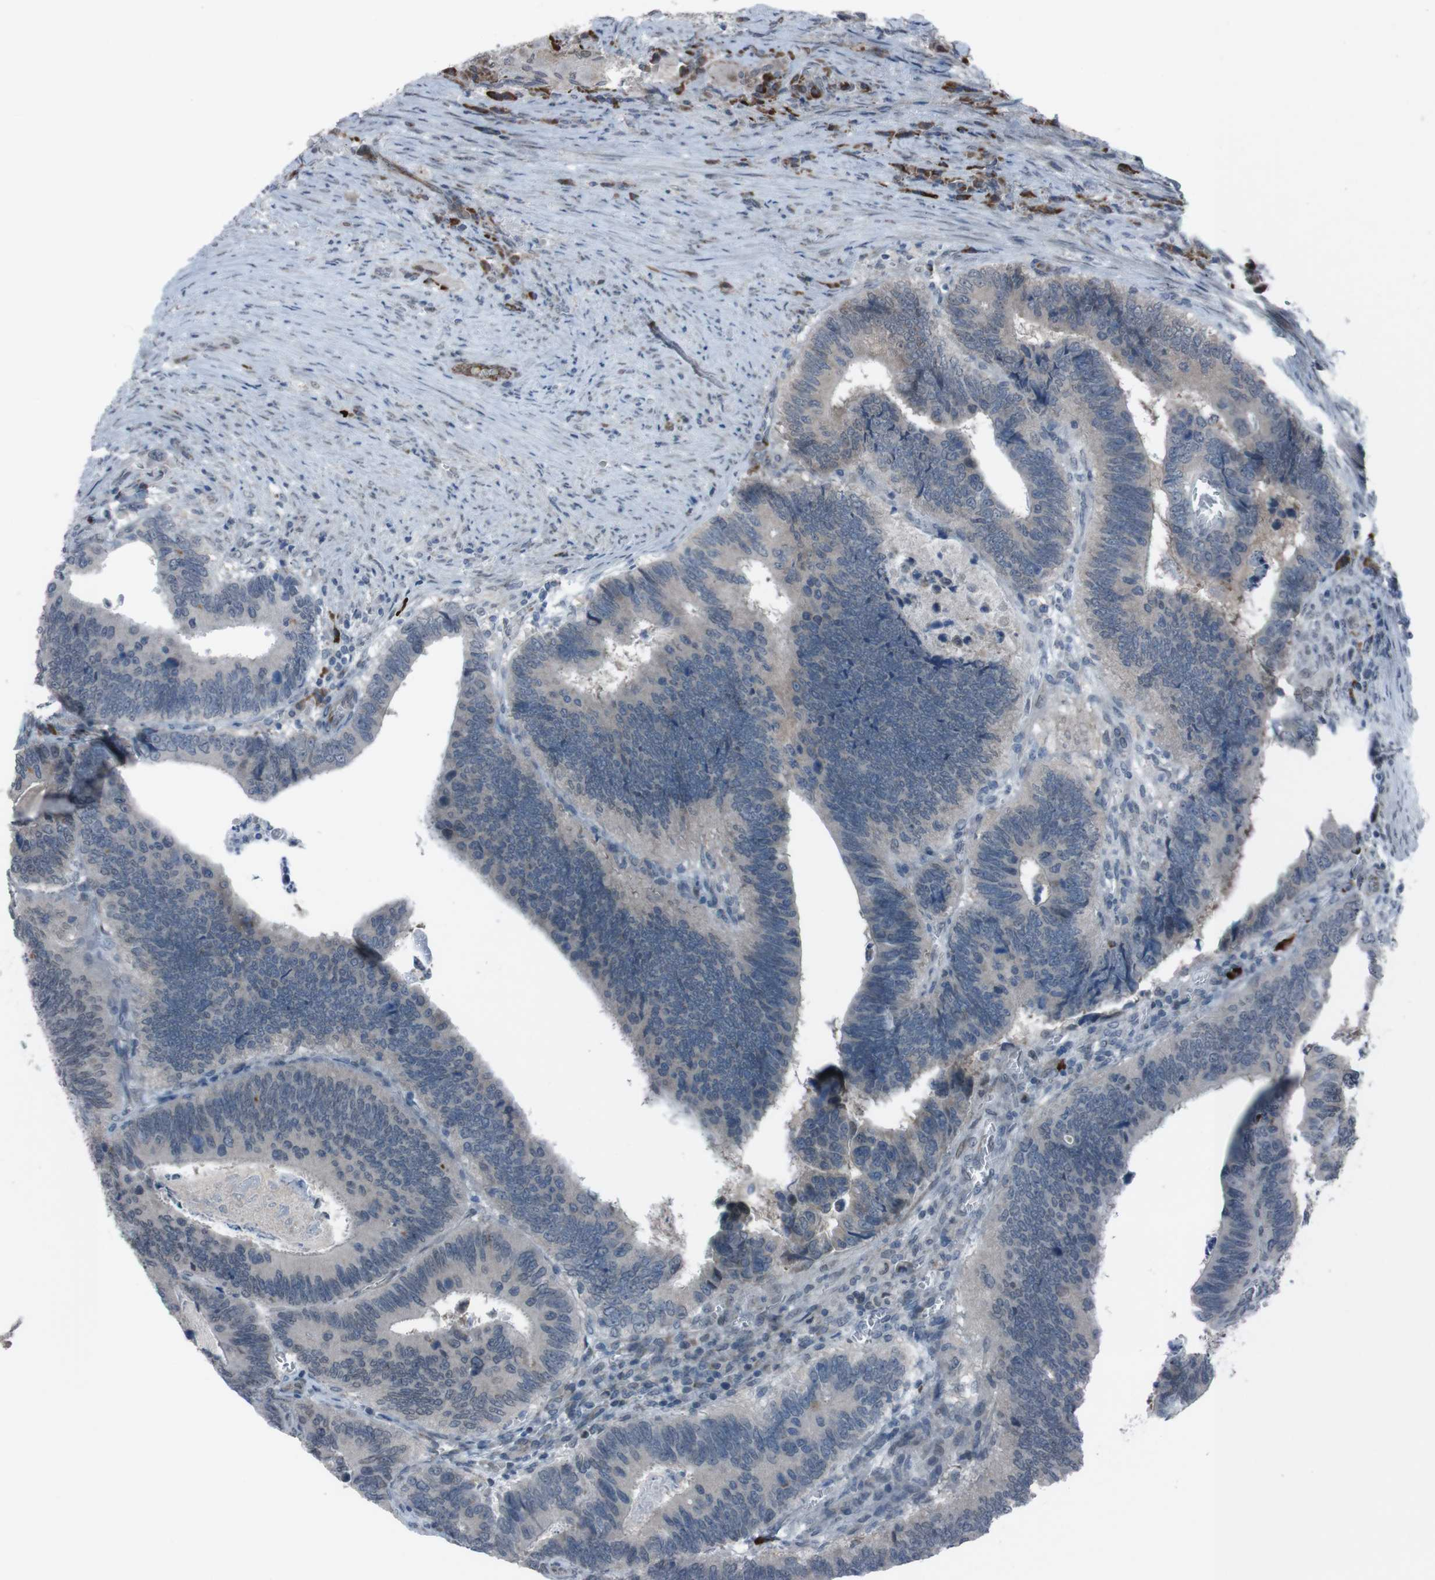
{"staining": {"intensity": "weak", "quantity": "<25%", "location": "cytoplasmic/membranous,nuclear"}, "tissue": "colorectal cancer", "cell_type": "Tumor cells", "image_type": "cancer", "snomed": [{"axis": "morphology", "description": "Adenocarcinoma, NOS"}, {"axis": "topography", "description": "Colon"}], "caption": "Protein analysis of colorectal cancer (adenocarcinoma) displays no significant positivity in tumor cells.", "gene": "SS18L1", "patient": {"sex": "male", "age": 72}}